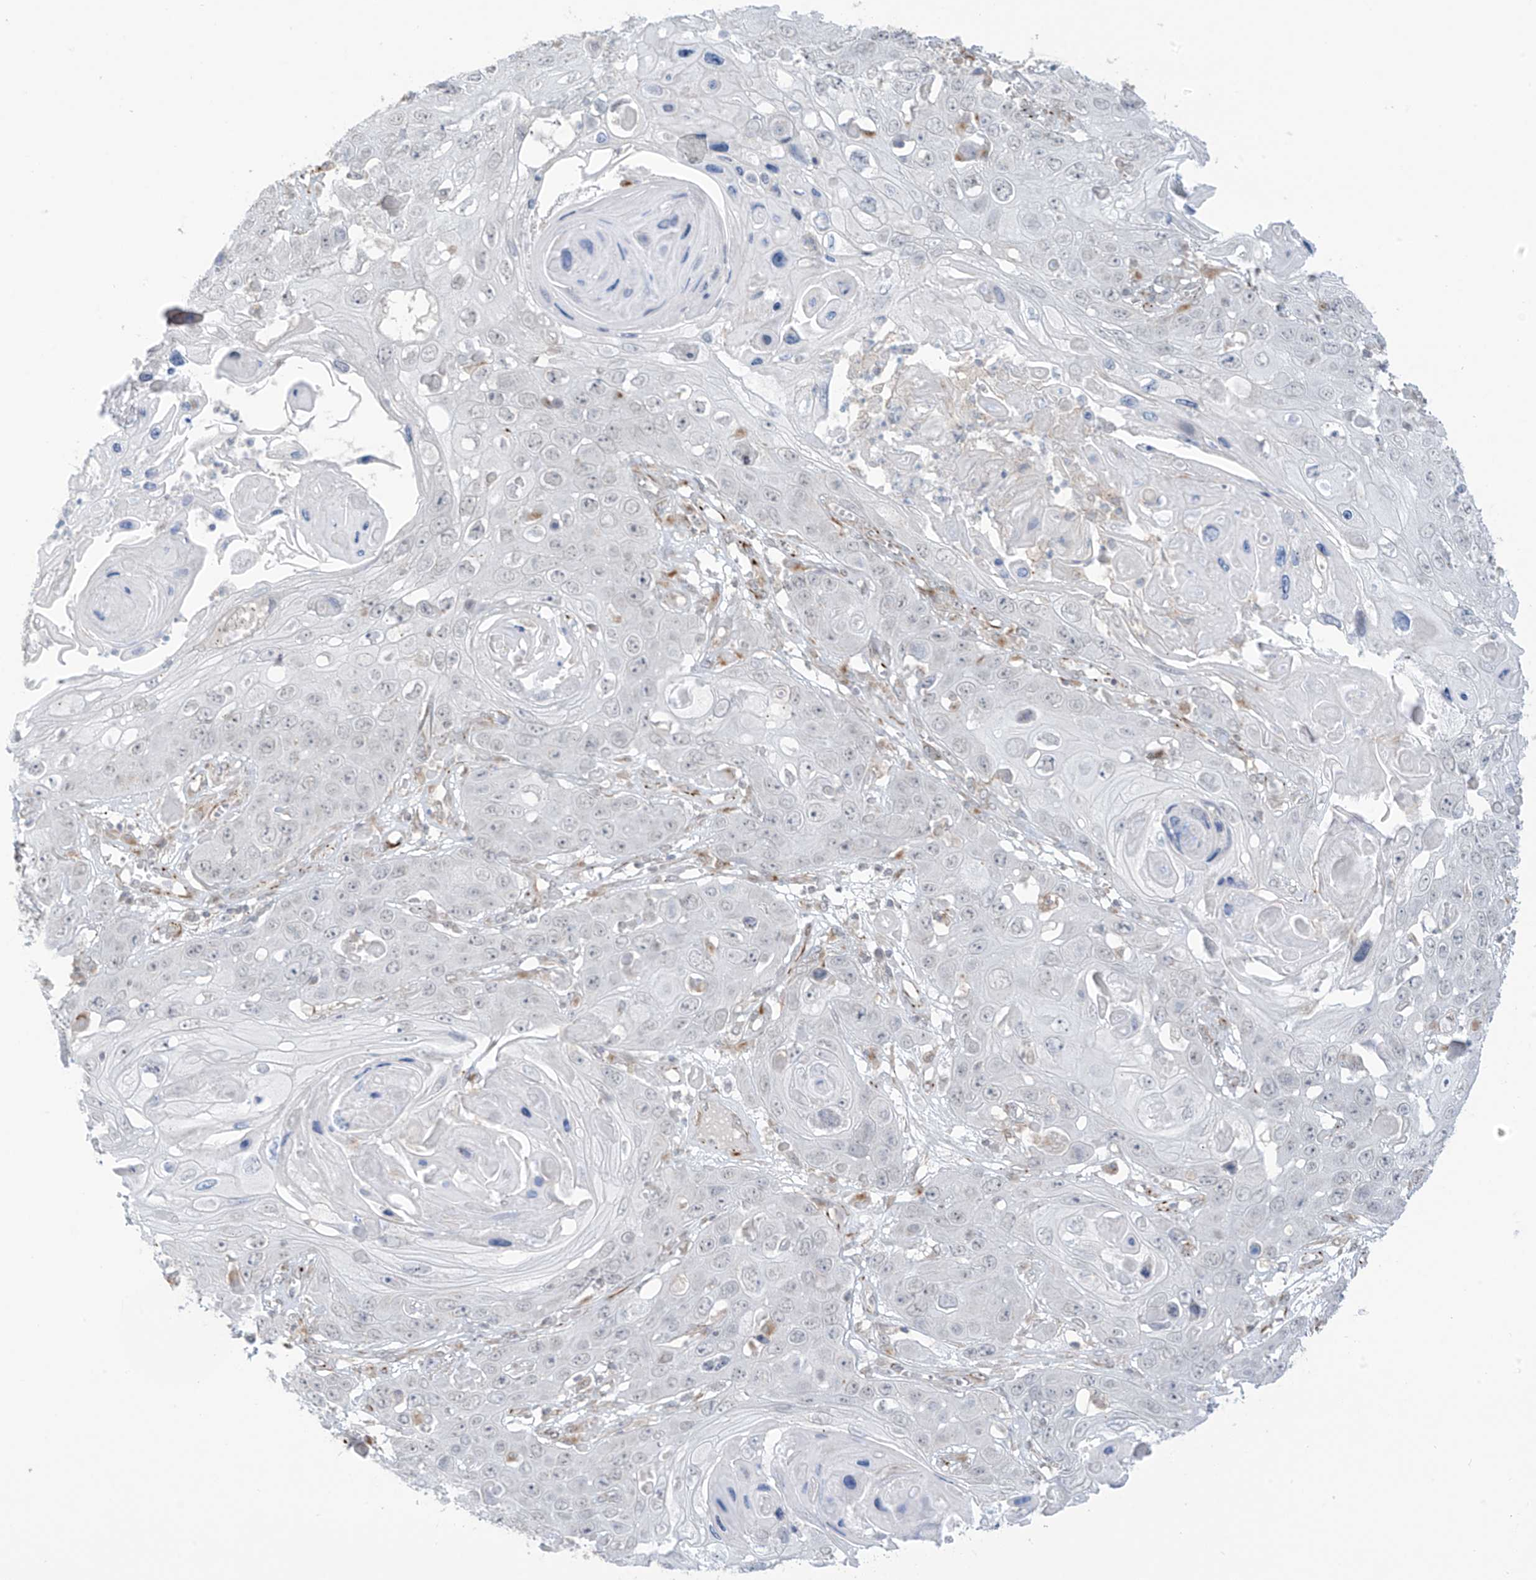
{"staining": {"intensity": "negative", "quantity": "none", "location": "none"}, "tissue": "skin cancer", "cell_type": "Tumor cells", "image_type": "cancer", "snomed": [{"axis": "morphology", "description": "Squamous cell carcinoma, NOS"}, {"axis": "topography", "description": "Skin"}], "caption": "This histopathology image is of skin cancer (squamous cell carcinoma) stained with IHC to label a protein in brown with the nuclei are counter-stained blue. There is no positivity in tumor cells. (Immunohistochemistry (ihc), brightfield microscopy, high magnification).", "gene": "HS6ST2", "patient": {"sex": "male", "age": 55}}